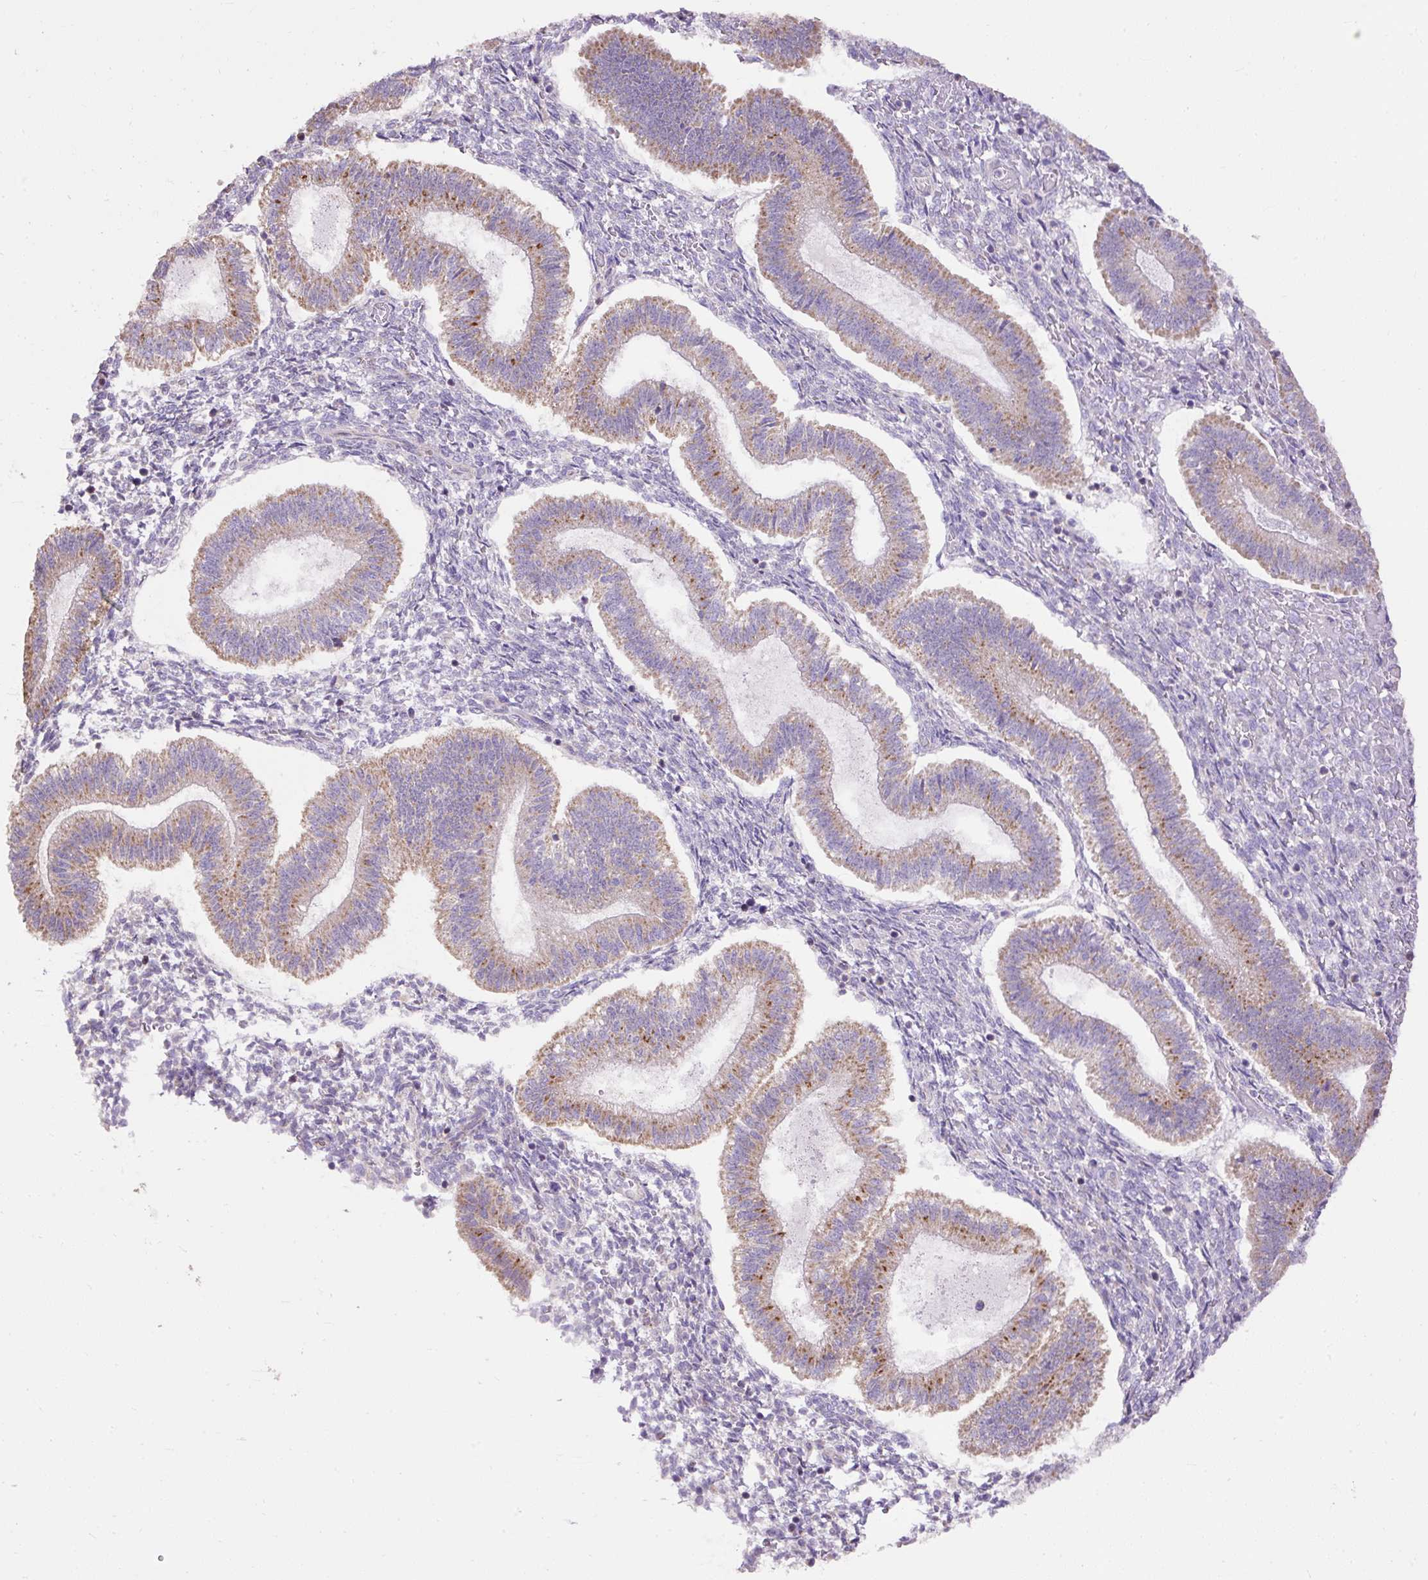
{"staining": {"intensity": "negative", "quantity": "none", "location": "none"}, "tissue": "endometrium", "cell_type": "Cells in endometrial stroma", "image_type": "normal", "snomed": [{"axis": "morphology", "description": "Normal tissue, NOS"}, {"axis": "topography", "description": "Endometrium"}], "caption": "This histopathology image is of normal endometrium stained with immunohistochemistry (IHC) to label a protein in brown with the nuclei are counter-stained blue. There is no staining in cells in endometrial stroma. Brightfield microscopy of immunohistochemistry (IHC) stained with DAB (3,3'-diaminobenzidine) (brown) and hematoxylin (blue), captured at high magnification.", "gene": "ABR", "patient": {"sex": "female", "age": 25}}